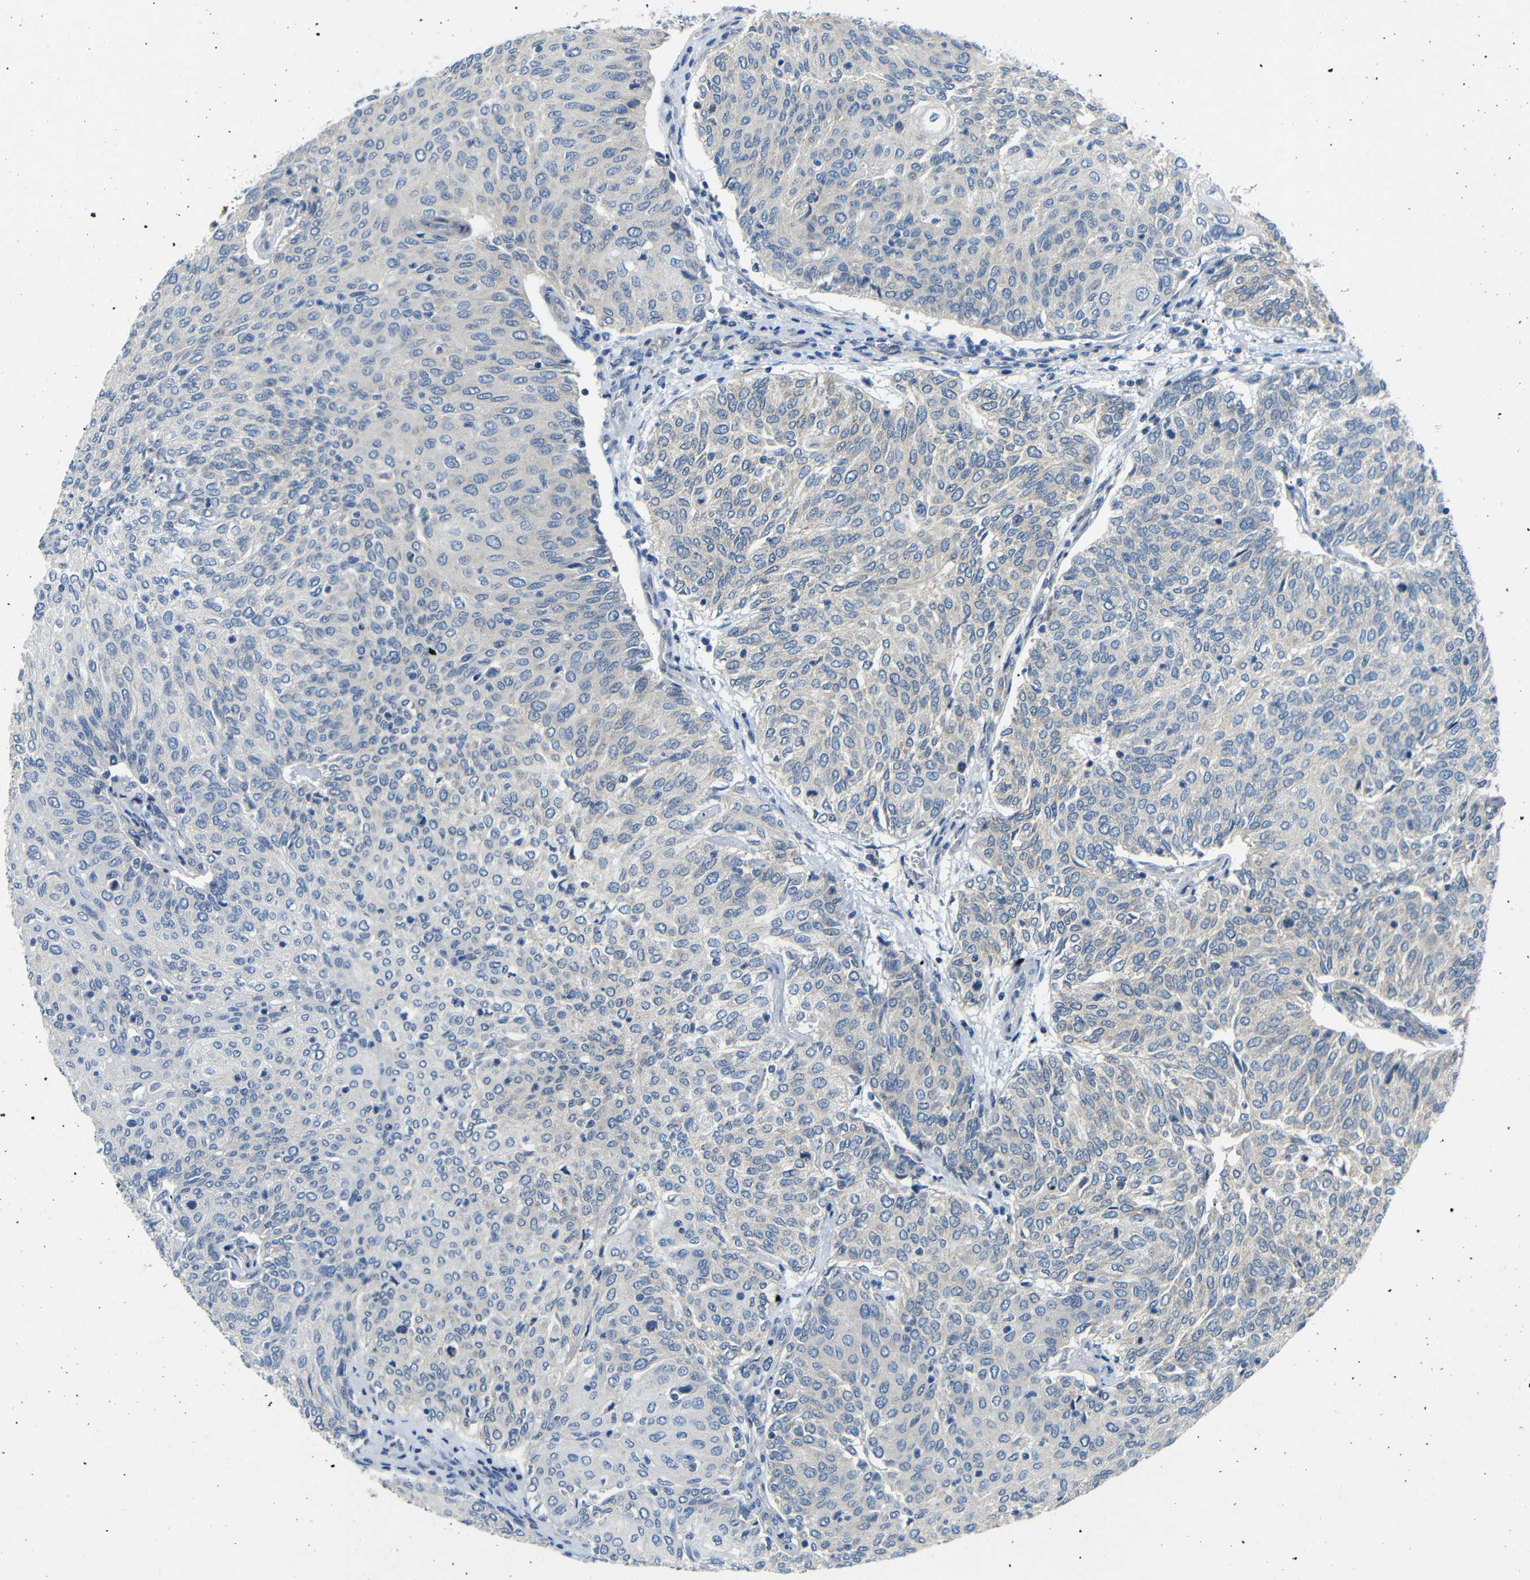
{"staining": {"intensity": "negative", "quantity": "none", "location": "none"}, "tissue": "urothelial cancer", "cell_type": "Tumor cells", "image_type": "cancer", "snomed": [{"axis": "morphology", "description": "Urothelial carcinoma, Low grade"}, {"axis": "topography", "description": "Urinary bladder"}], "caption": "Immunohistochemistry (IHC) of human low-grade urothelial carcinoma demonstrates no staining in tumor cells.", "gene": "DCP1A", "patient": {"sex": "female", "age": 79}}